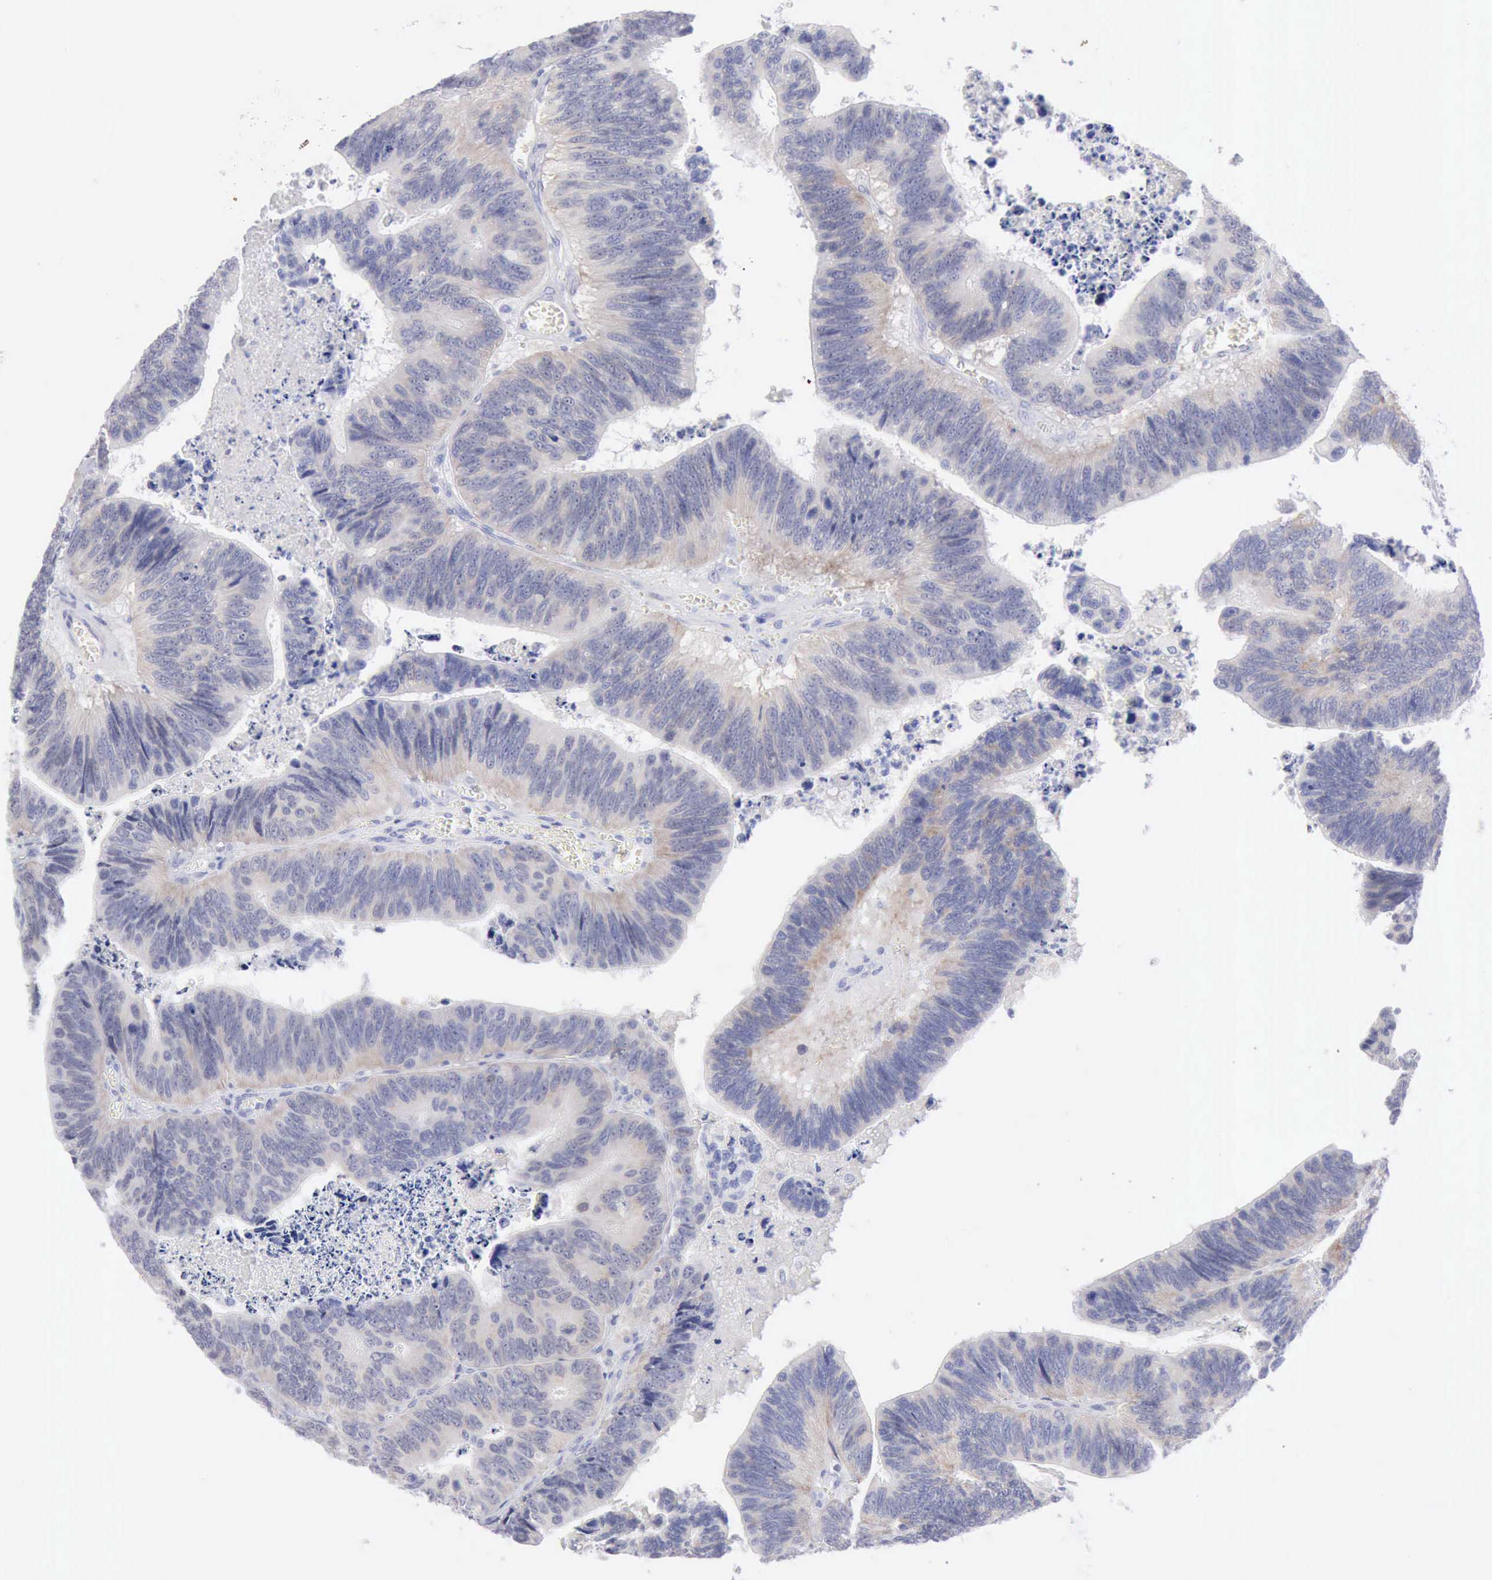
{"staining": {"intensity": "weak", "quantity": ">75%", "location": "cytoplasmic/membranous"}, "tissue": "colorectal cancer", "cell_type": "Tumor cells", "image_type": "cancer", "snomed": [{"axis": "morphology", "description": "Adenocarcinoma, NOS"}, {"axis": "topography", "description": "Colon"}], "caption": "Colorectal cancer (adenocarcinoma) stained for a protein (brown) displays weak cytoplasmic/membranous positive staining in about >75% of tumor cells.", "gene": "ANGEL1", "patient": {"sex": "male", "age": 72}}